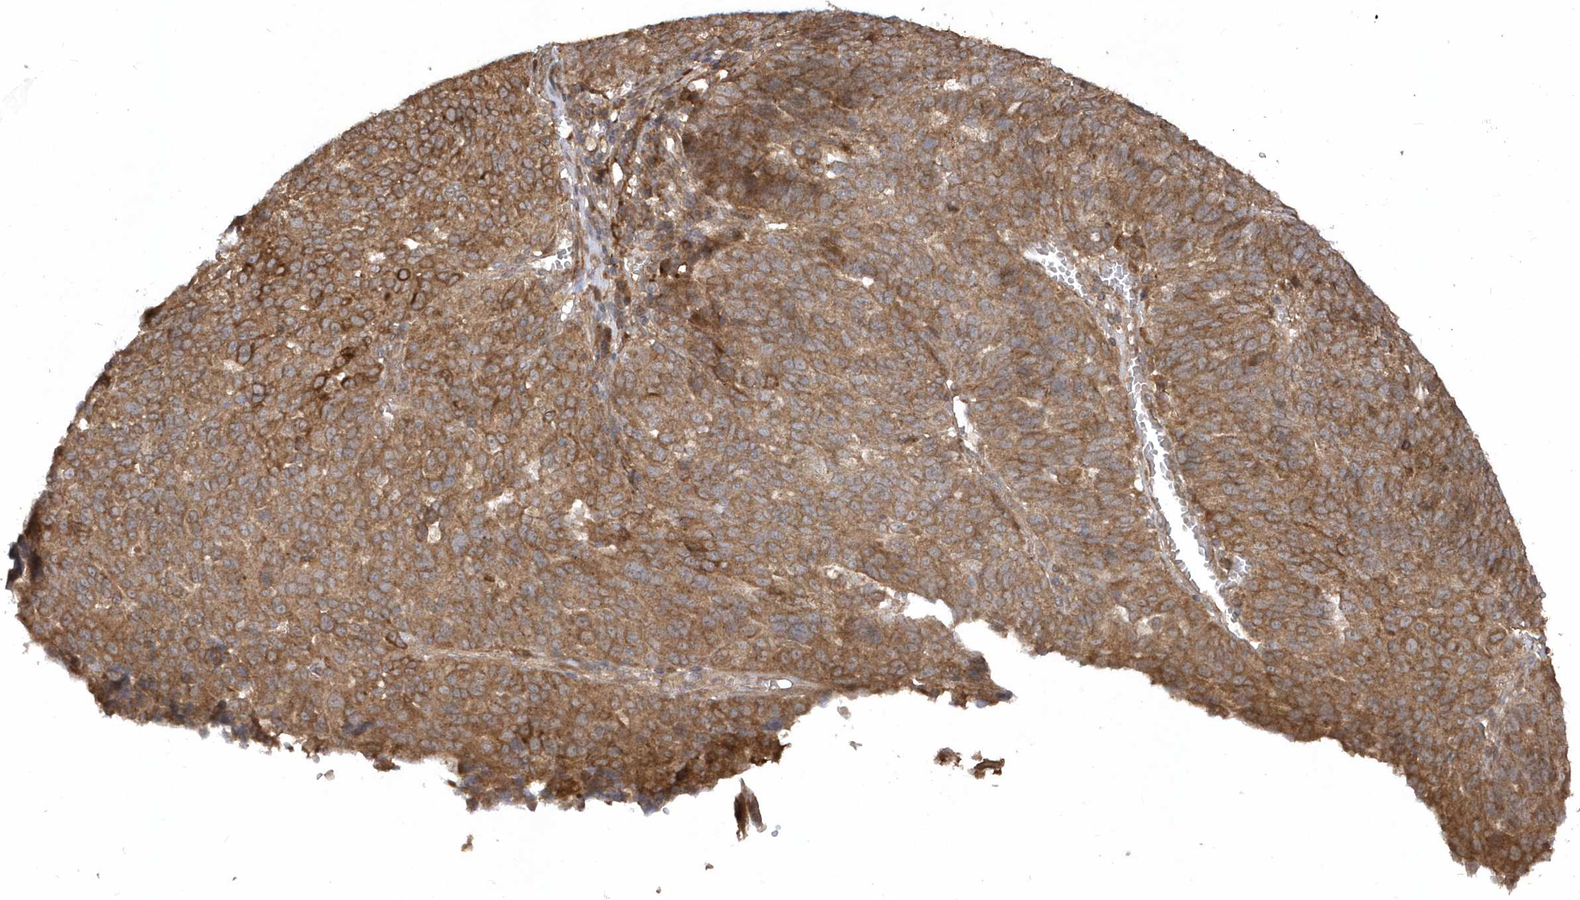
{"staining": {"intensity": "moderate", "quantity": ">75%", "location": "cytoplasmic/membranous"}, "tissue": "ovarian cancer", "cell_type": "Tumor cells", "image_type": "cancer", "snomed": [{"axis": "morphology", "description": "Cystadenocarcinoma, serous, NOS"}, {"axis": "topography", "description": "Ovary"}], "caption": "This is a micrograph of IHC staining of ovarian serous cystadenocarcinoma, which shows moderate expression in the cytoplasmic/membranous of tumor cells.", "gene": "HERPUD1", "patient": {"sex": "female", "age": 59}}